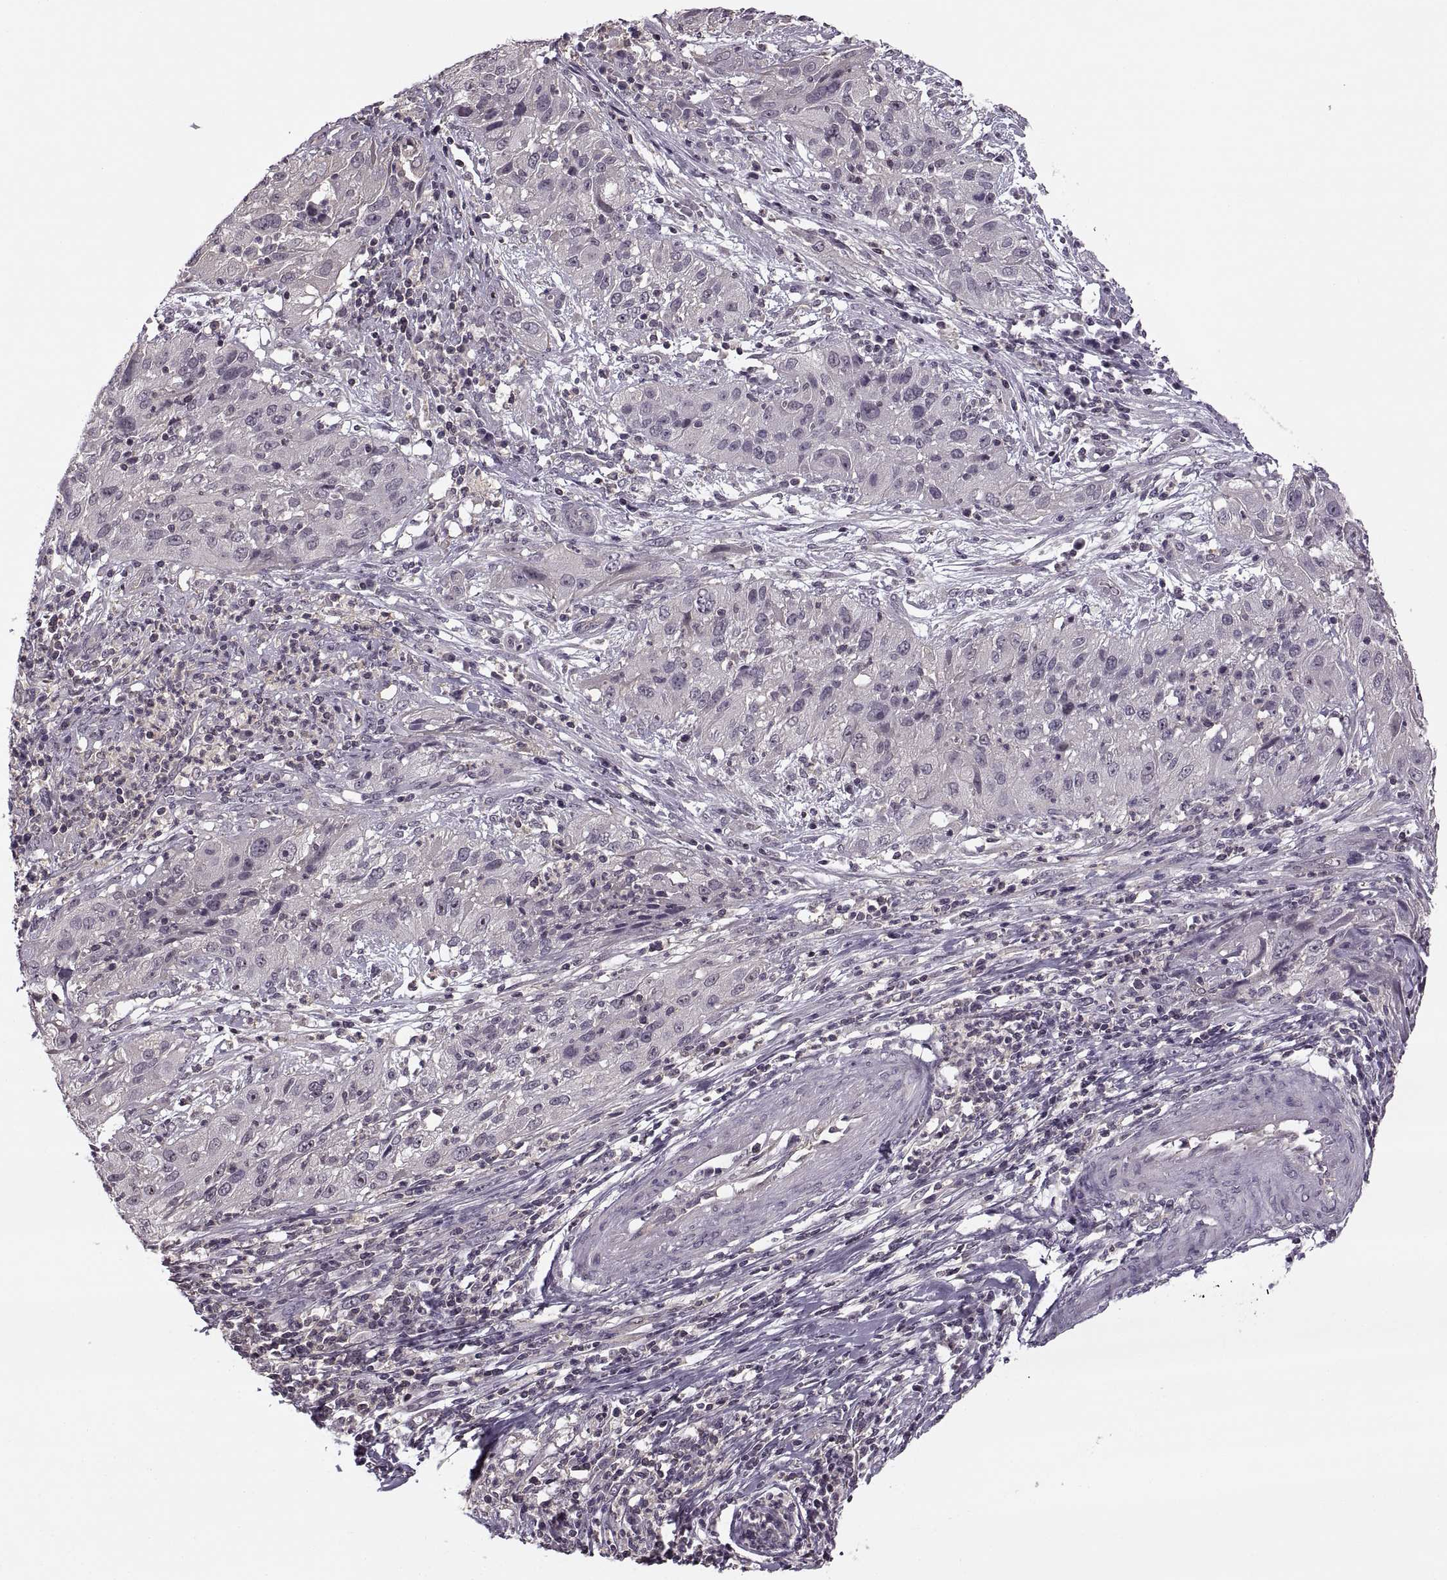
{"staining": {"intensity": "negative", "quantity": "none", "location": "none"}, "tissue": "cervical cancer", "cell_type": "Tumor cells", "image_type": "cancer", "snomed": [{"axis": "morphology", "description": "Squamous cell carcinoma, NOS"}, {"axis": "topography", "description": "Cervix"}], "caption": "Tumor cells are negative for brown protein staining in cervical squamous cell carcinoma.", "gene": "LUZP2", "patient": {"sex": "female", "age": 32}}